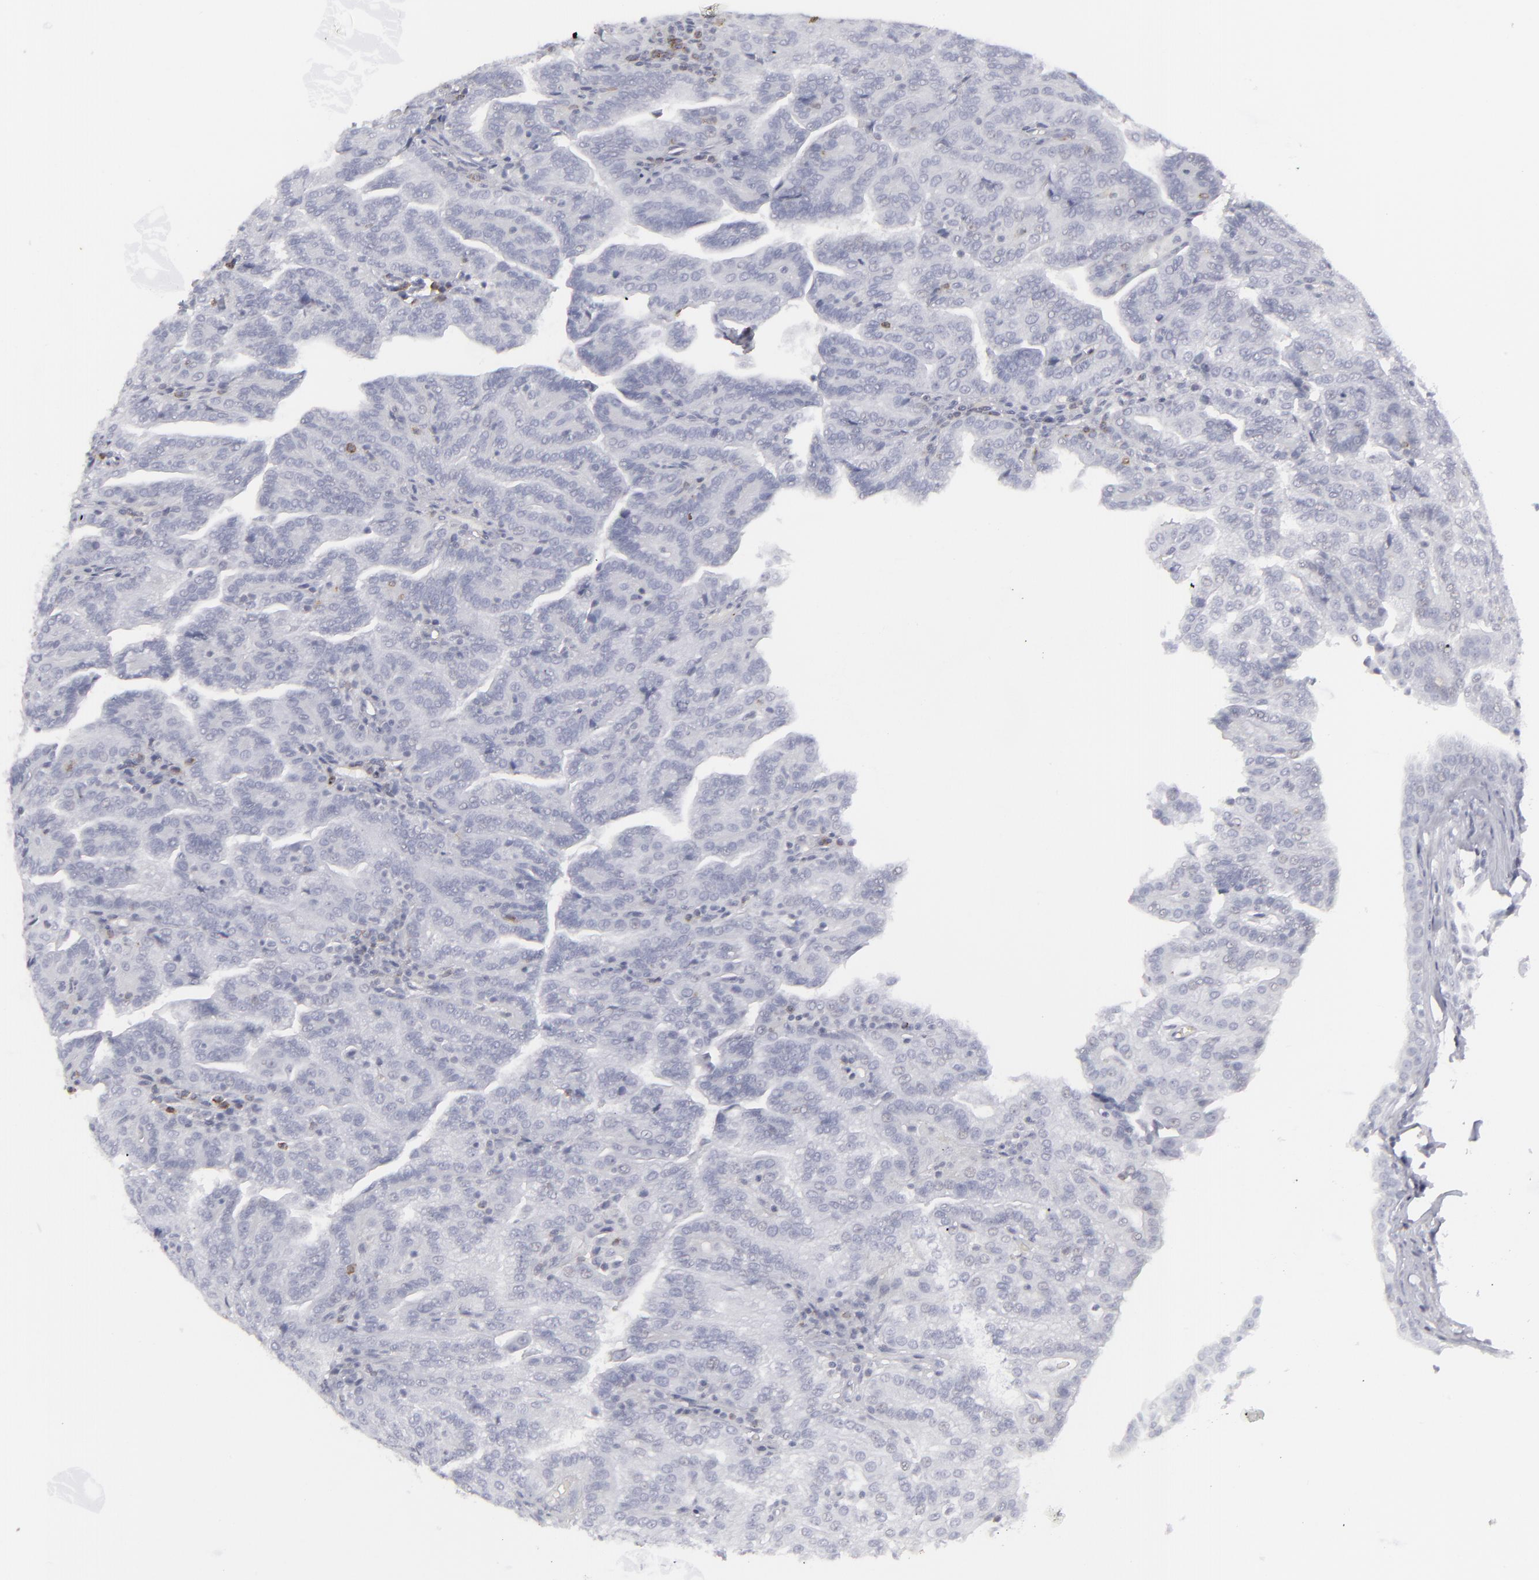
{"staining": {"intensity": "negative", "quantity": "none", "location": "none"}, "tissue": "renal cancer", "cell_type": "Tumor cells", "image_type": "cancer", "snomed": [{"axis": "morphology", "description": "Adenocarcinoma, NOS"}, {"axis": "topography", "description": "Kidney"}], "caption": "This image is of adenocarcinoma (renal) stained with IHC to label a protein in brown with the nuclei are counter-stained blue. There is no positivity in tumor cells.", "gene": "CD7", "patient": {"sex": "male", "age": 61}}